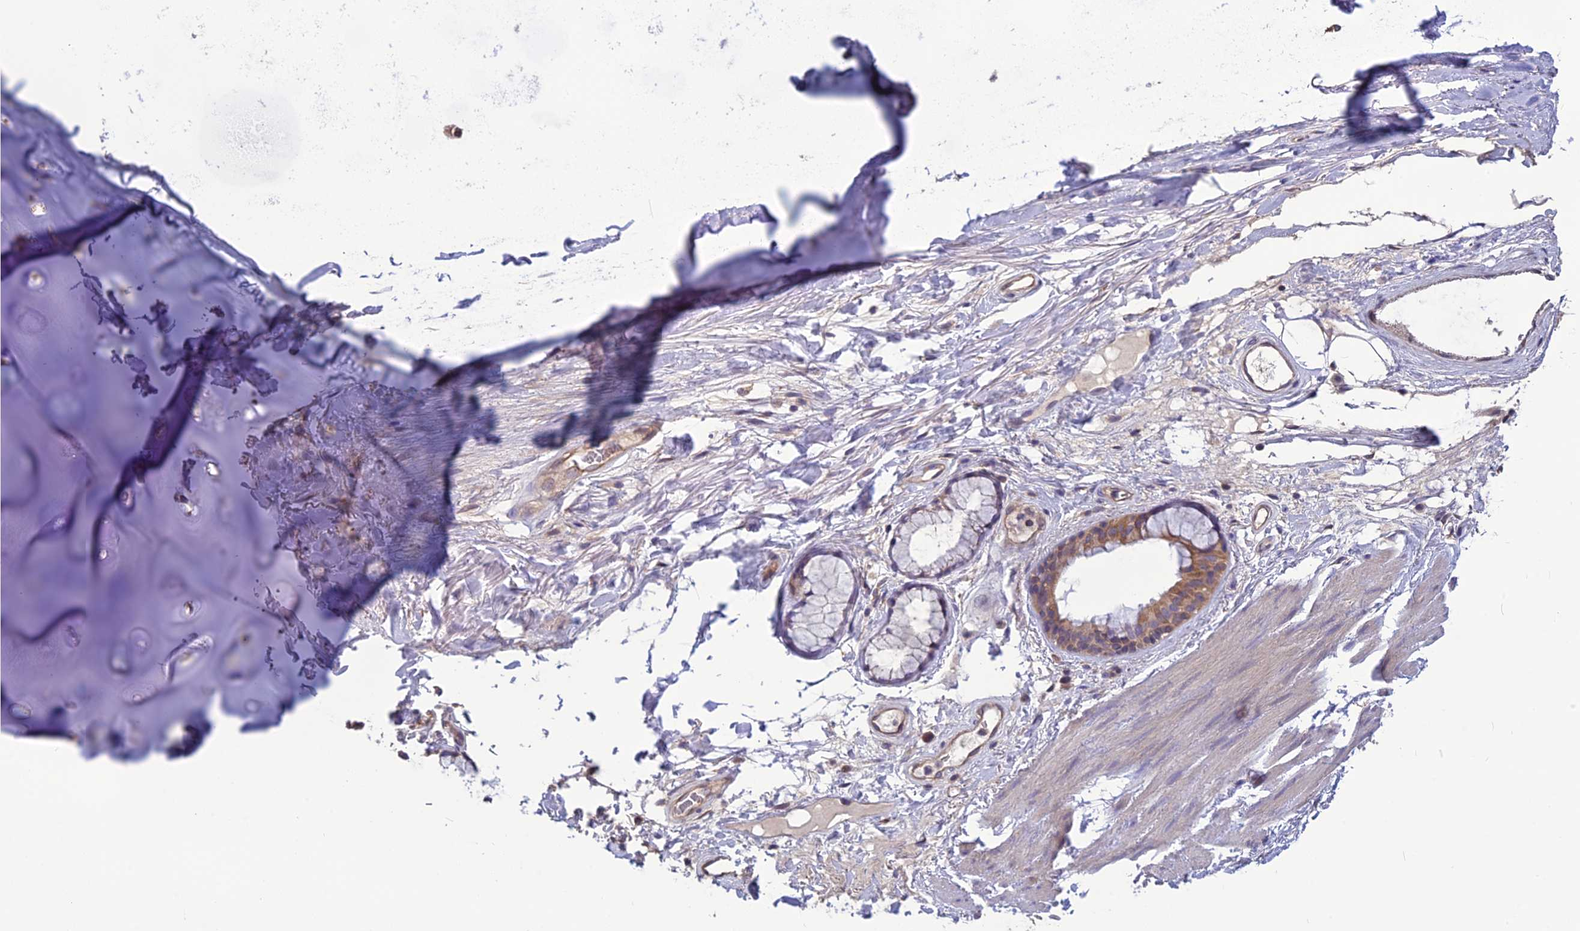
{"staining": {"intensity": "negative", "quantity": "none", "location": "none"}, "tissue": "adipose tissue", "cell_type": "Adipocytes", "image_type": "normal", "snomed": [{"axis": "morphology", "description": "Normal tissue, NOS"}, {"axis": "topography", "description": "Cartilage tissue"}], "caption": "DAB (3,3'-diaminobenzidine) immunohistochemical staining of normal human adipose tissue exhibits no significant expression in adipocytes.", "gene": "PSMF1", "patient": {"sex": "female", "age": 63}}